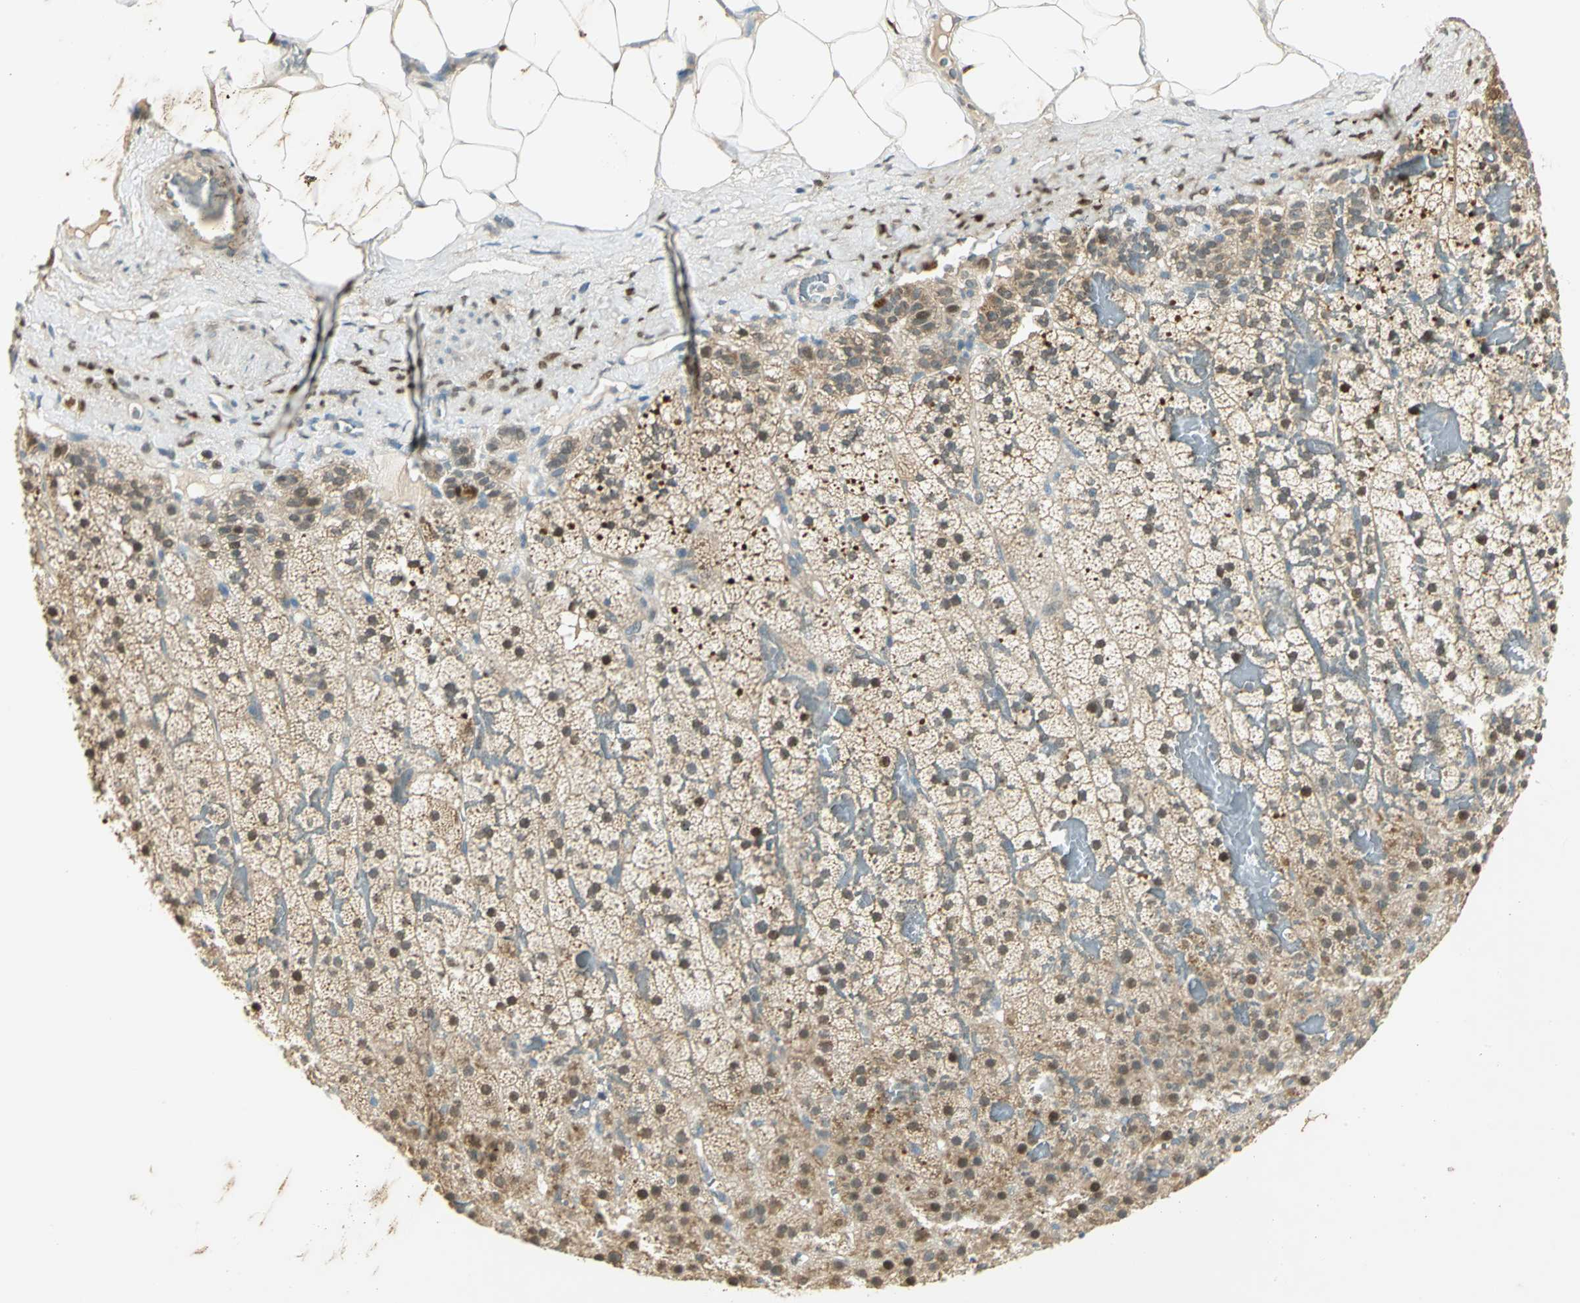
{"staining": {"intensity": "moderate", "quantity": "25%-75%", "location": "cytoplasmic/membranous,nuclear"}, "tissue": "adrenal gland", "cell_type": "Glandular cells", "image_type": "normal", "snomed": [{"axis": "morphology", "description": "Normal tissue, NOS"}, {"axis": "topography", "description": "Adrenal gland"}], "caption": "Glandular cells exhibit medium levels of moderate cytoplasmic/membranous,nuclear positivity in about 25%-75% of cells in benign adrenal gland.", "gene": "BIRC2", "patient": {"sex": "male", "age": 35}}